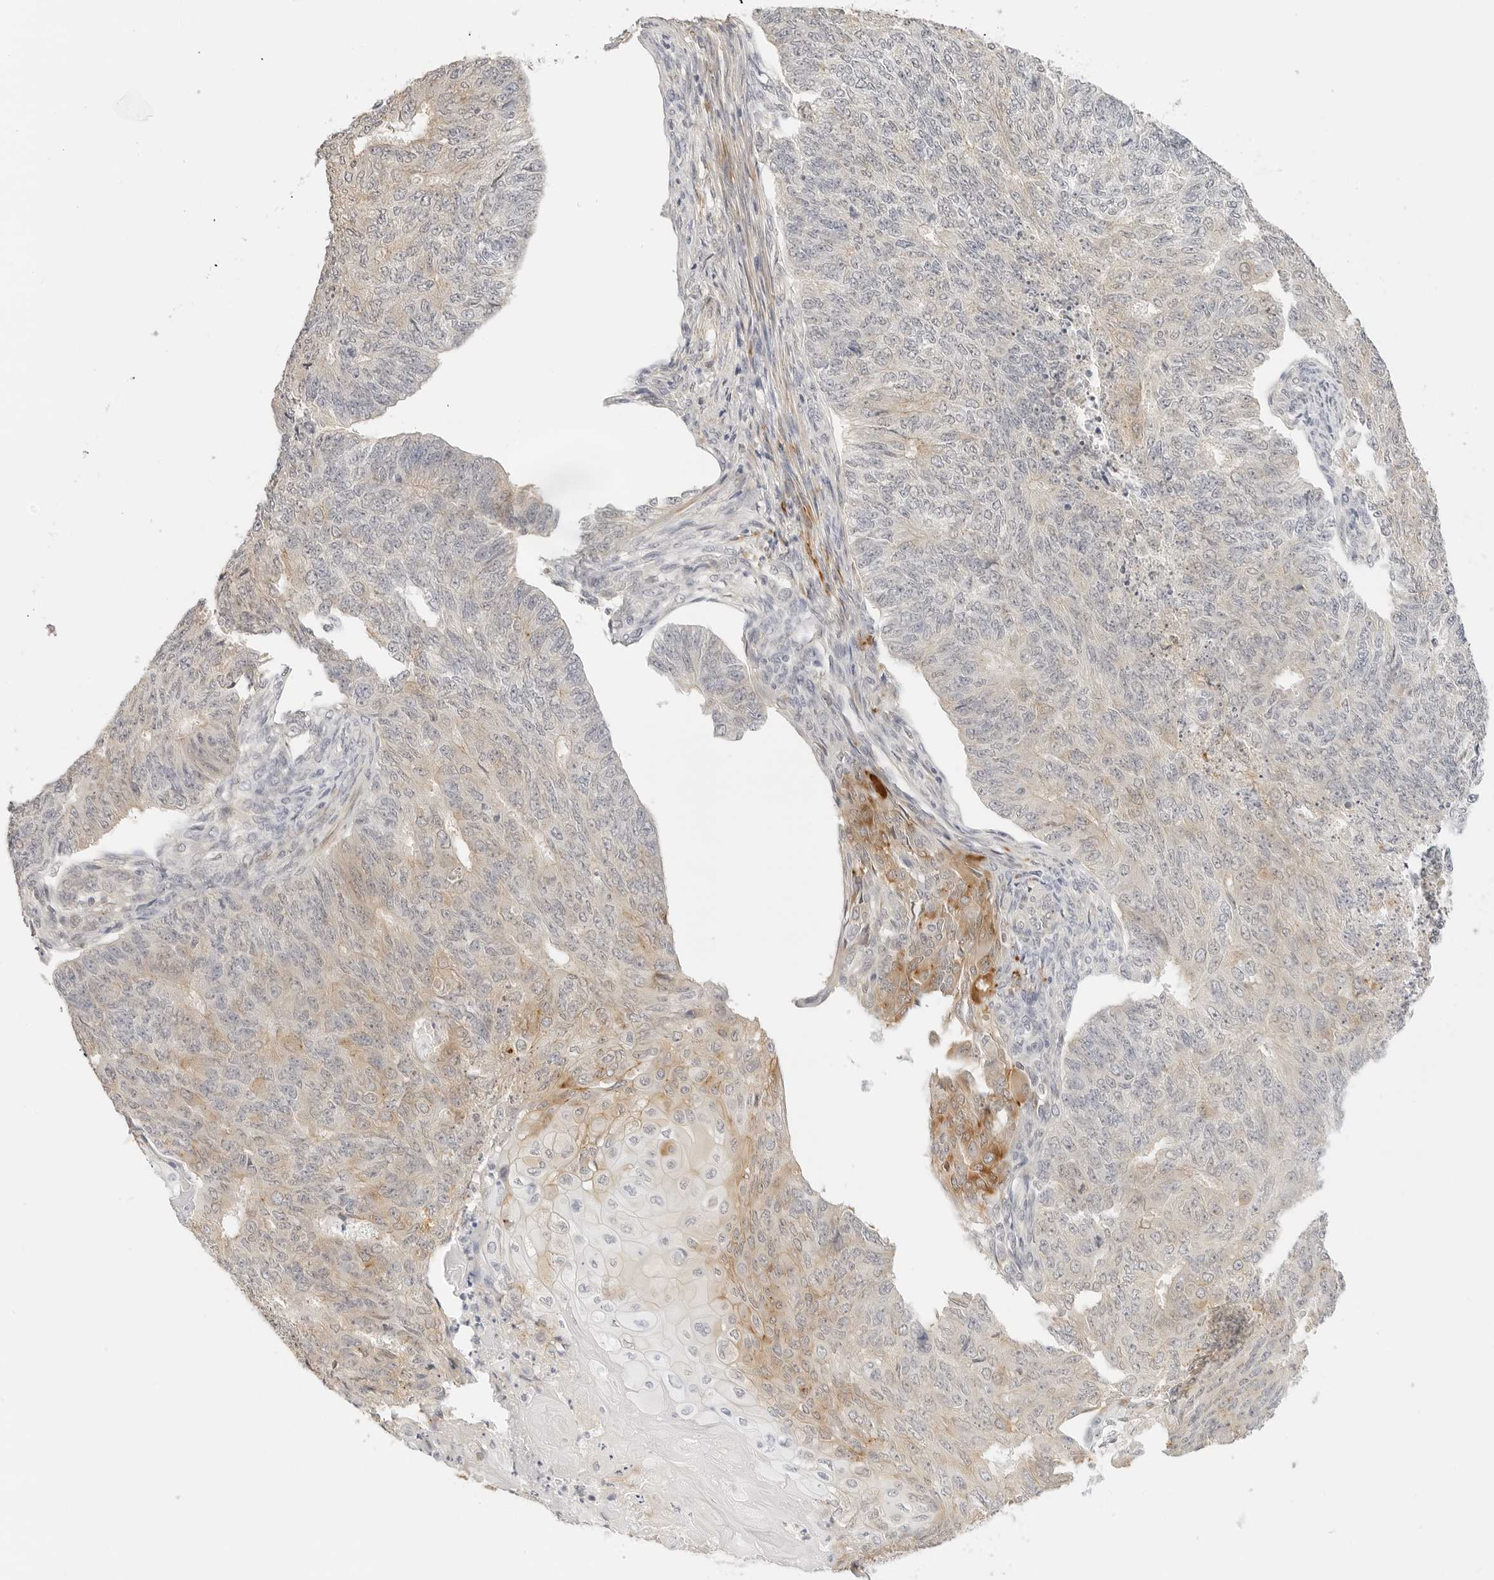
{"staining": {"intensity": "weak", "quantity": "25%-75%", "location": "cytoplasmic/membranous"}, "tissue": "endometrial cancer", "cell_type": "Tumor cells", "image_type": "cancer", "snomed": [{"axis": "morphology", "description": "Adenocarcinoma, NOS"}, {"axis": "topography", "description": "Endometrium"}], "caption": "An IHC micrograph of neoplastic tissue is shown. Protein staining in brown labels weak cytoplasmic/membranous positivity in endometrial cancer within tumor cells.", "gene": "PCDH19", "patient": {"sex": "female", "age": 32}}